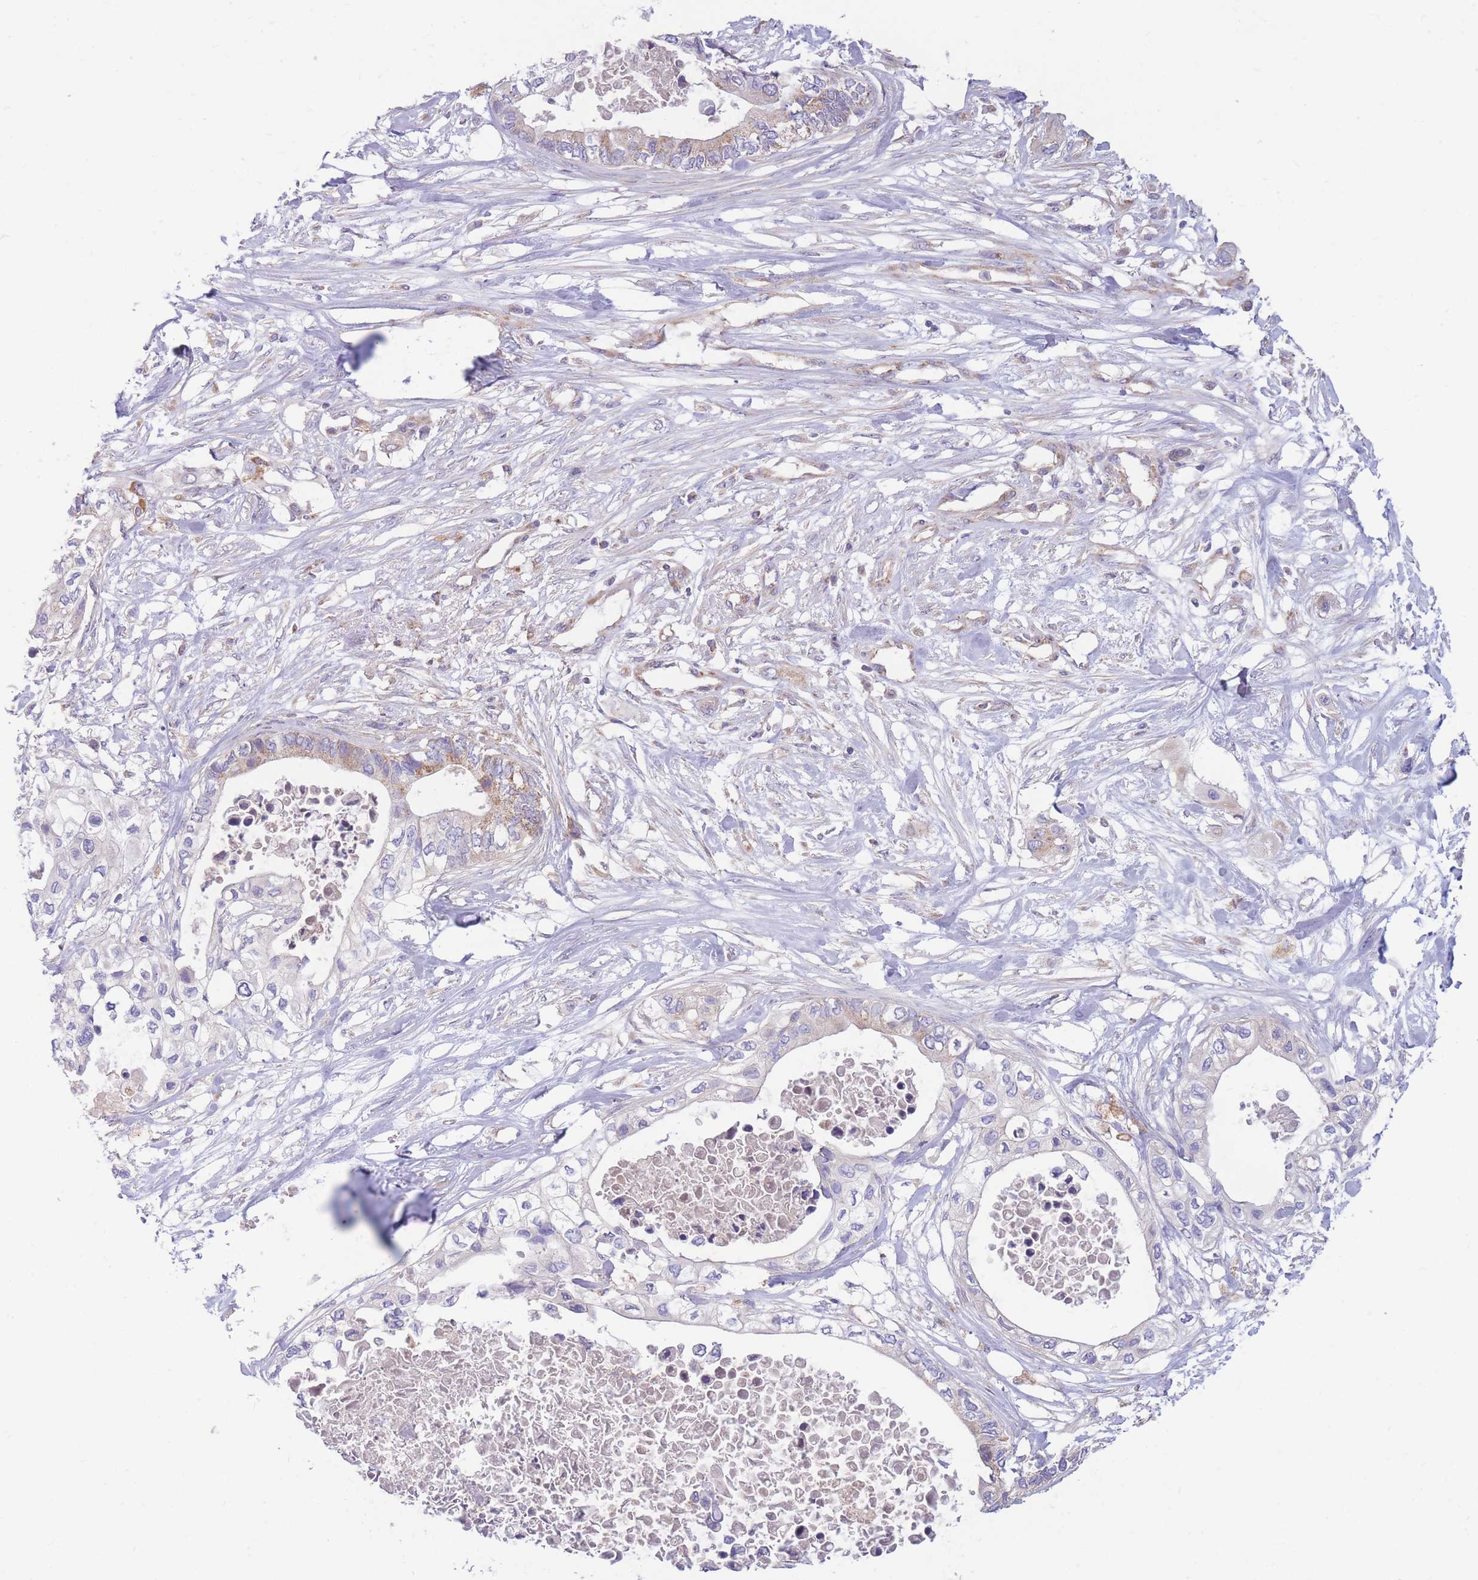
{"staining": {"intensity": "negative", "quantity": "none", "location": "none"}, "tissue": "pancreatic cancer", "cell_type": "Tumor cells", "image_type": "cancer", "snomed": [{"axis": "morphology", "description": "Adenocarcinoma, NOS"}, {"axis": "topography", "description": "Pancreas"}], "caption": "Pancreatic adenocarcinoma was stained to show a protein in brown. There is no significant positivity in tumor cells.", "gene": "MRPS9", "patient": {"sex": "female", "age": 63}}